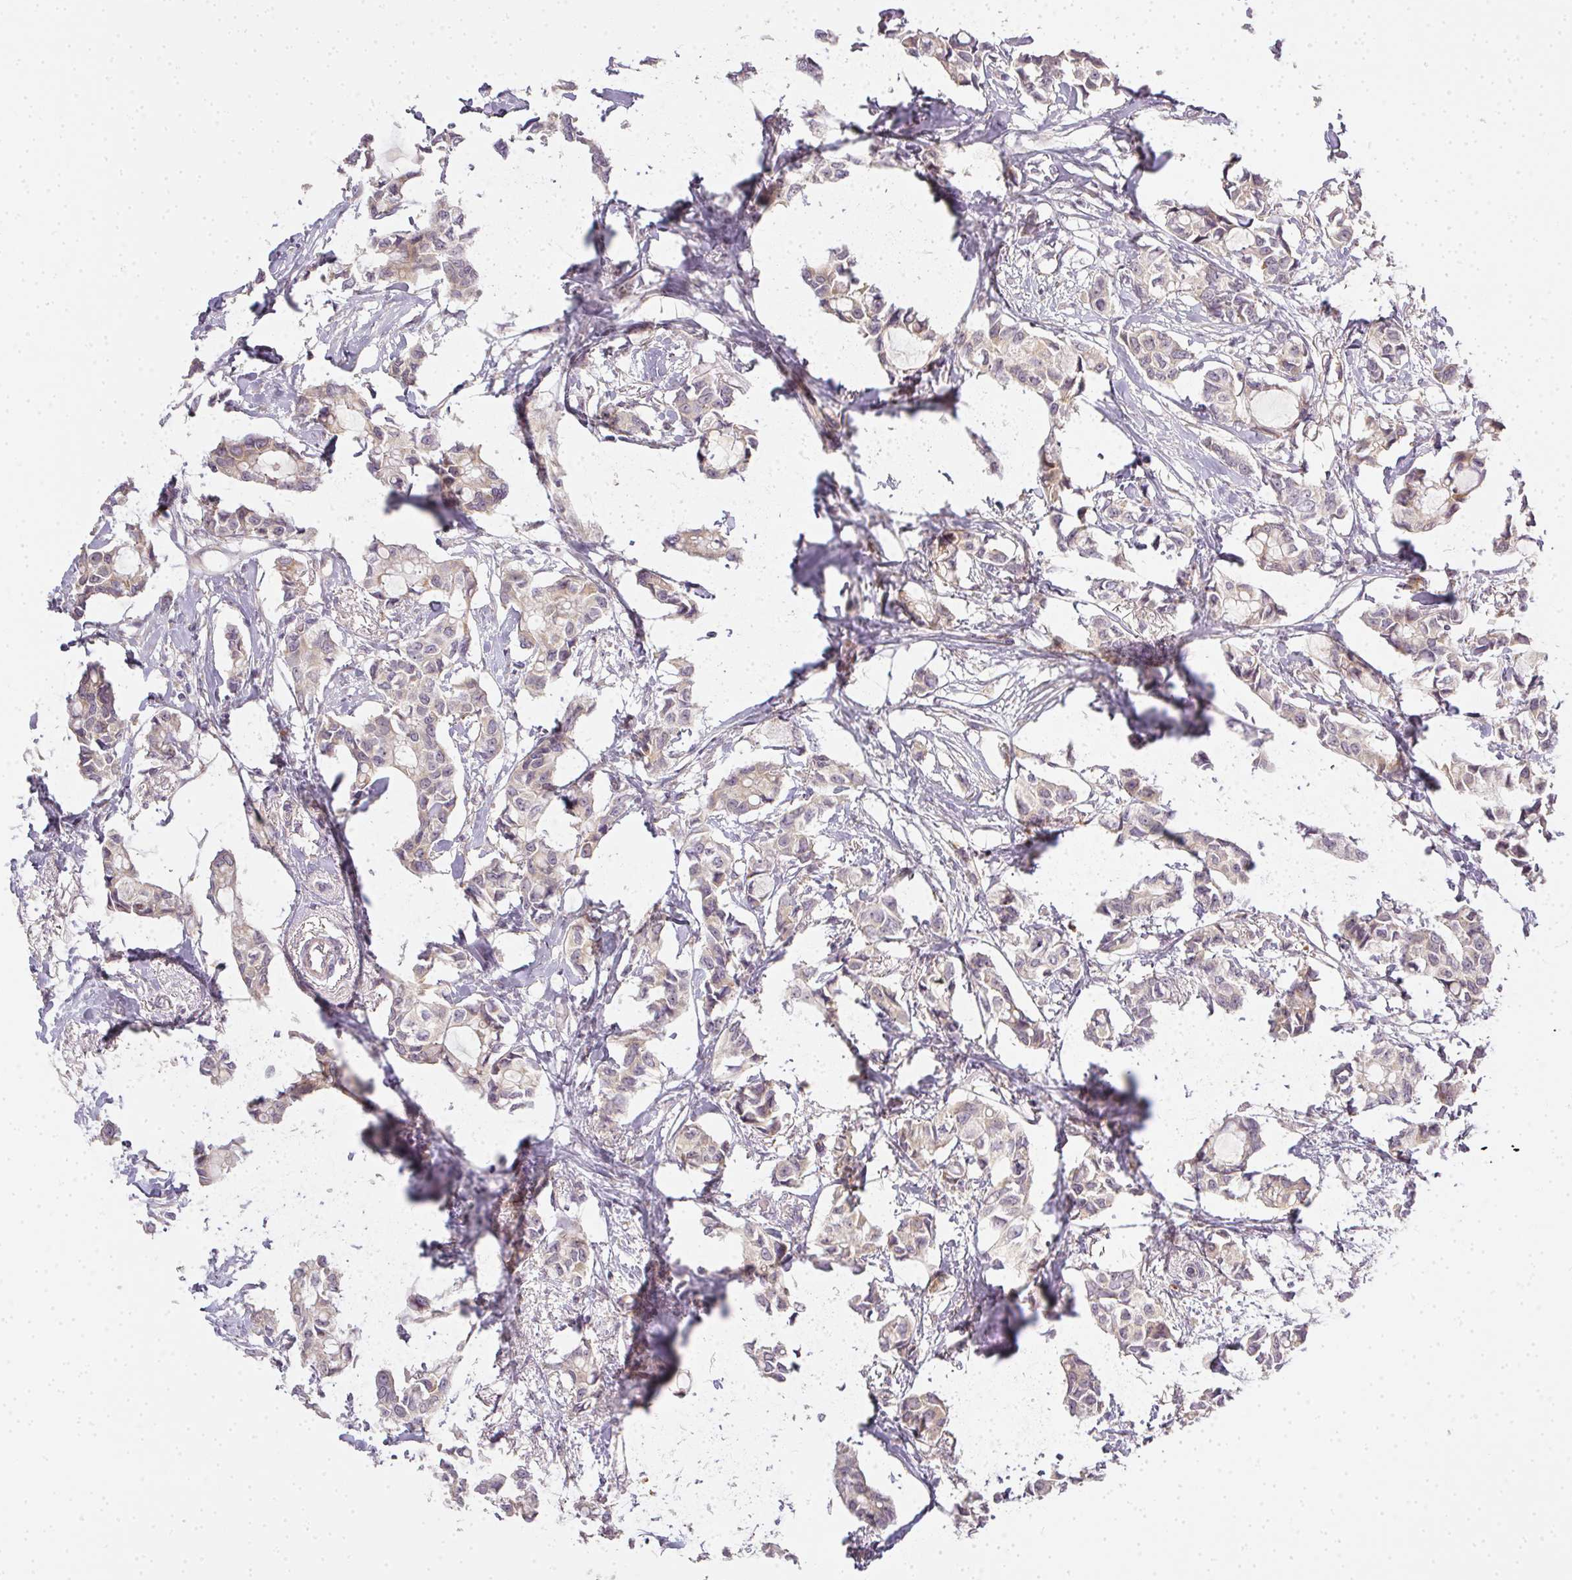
{"staining": {"intensity": "weak", "quantity": "<25%", "location": "cytoplasmic/membranous"}, "tissue": "breast cancer", "cell_type": "Tumor cells", "image_type": "cancer", "snomed": [{"axis": "morphology", "description": "Duct carcinoma"}, {"axis": "topography", "description": "Breast"}], "caption": "Tumor cells show no significant protein staining in breast cancer (invasive ductal carcinoma).", "gene": "MED19", "patient": {"sex": "female", "age": 73}}